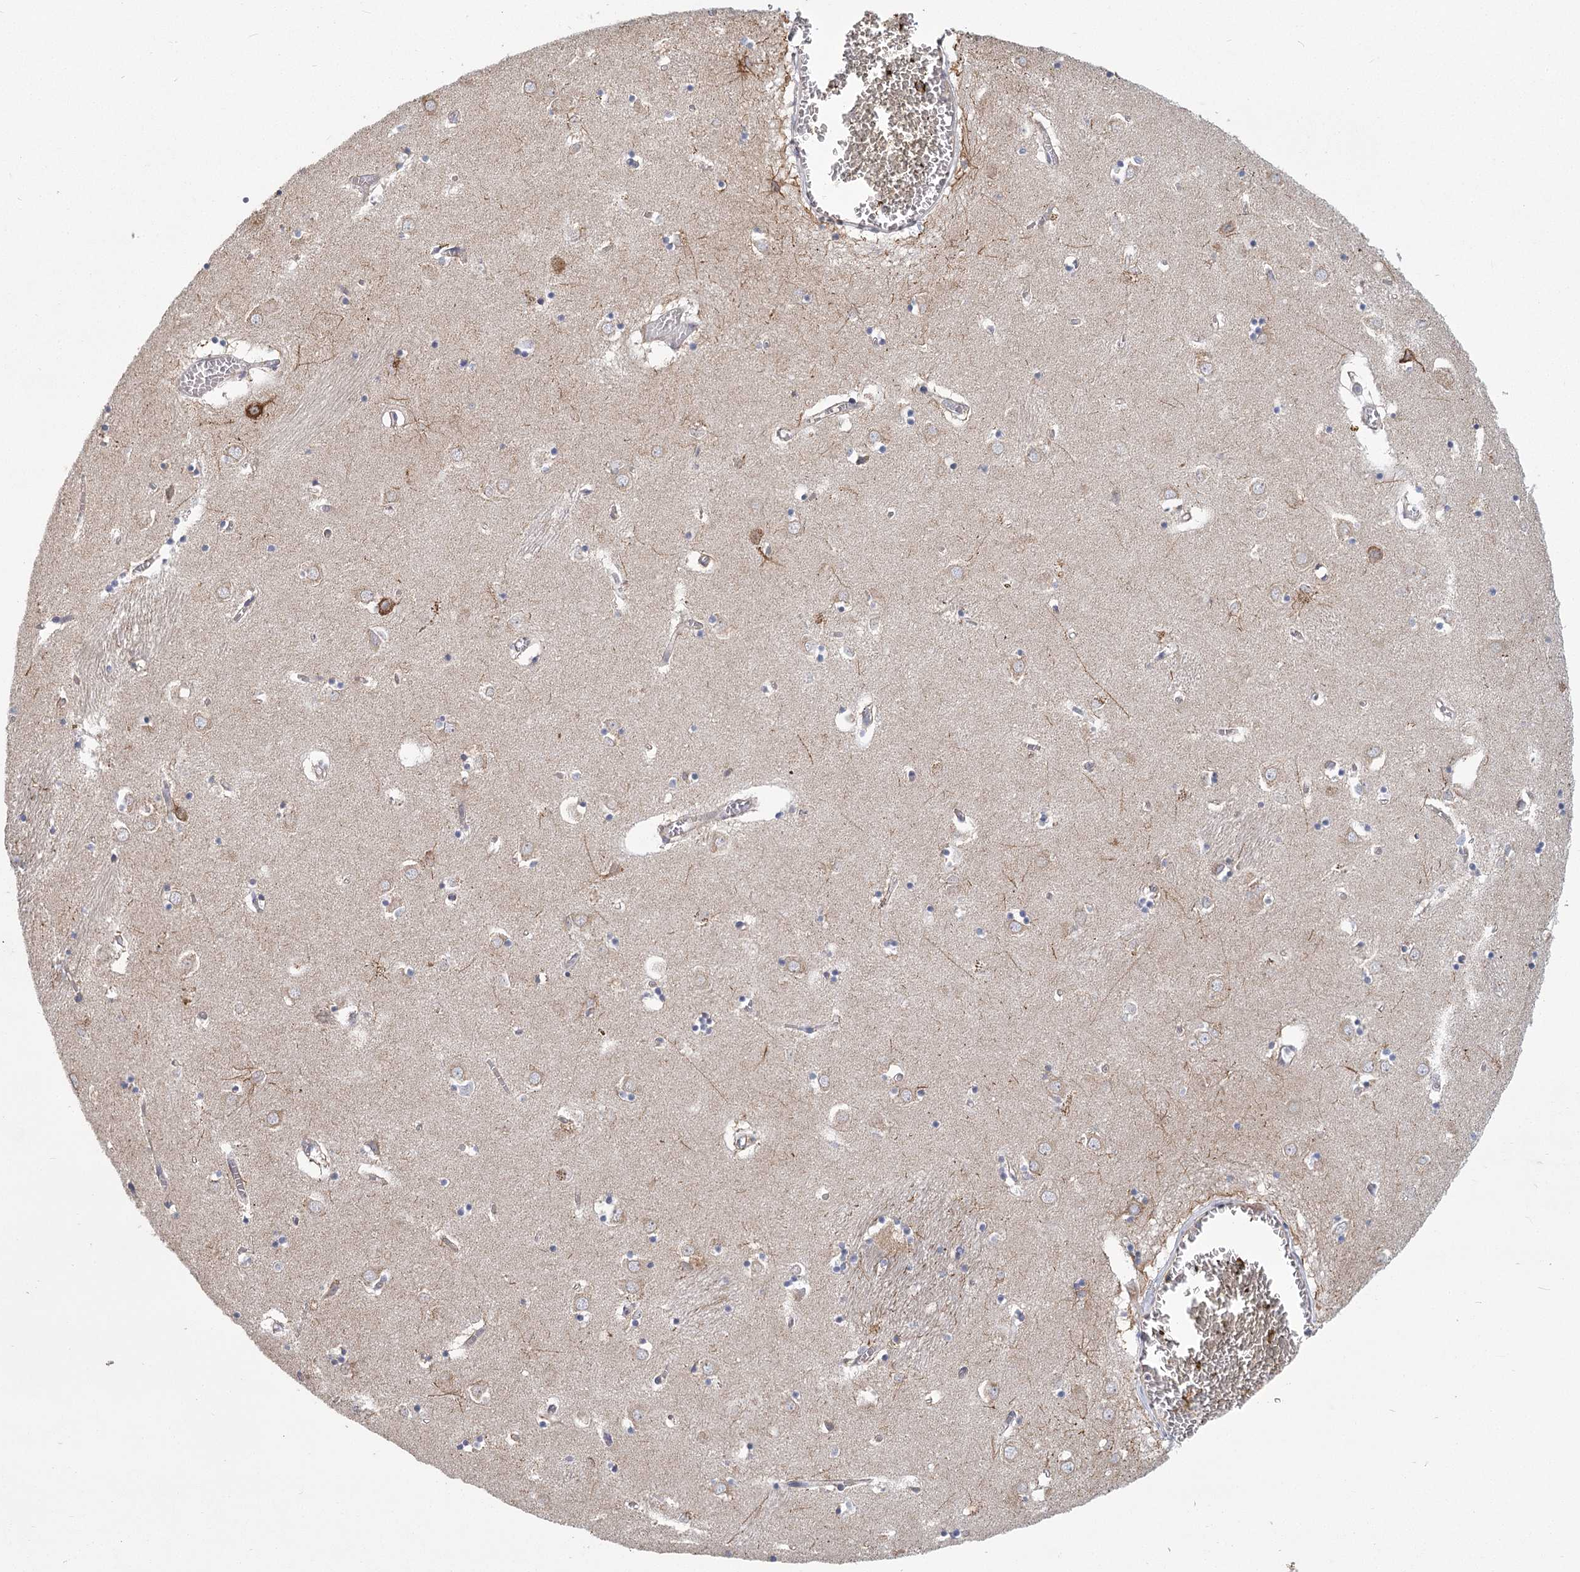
{"staining": {"intensity": "negative", "quantity": "none", "location": "none"}, "tissue": "caudate", "cell_type": "Glial cells", "image_type": "normal", "snomed": [{"axis": "morphology", "description": "Normal tissue, NOS"}, {"axis": "topography", "description": "Lateral ventricle wall"}], "caption": "DAB (3,3'-diaminobenzidine) immunohistochemical staining of unremarkable human caudate reveals no significant positivity in glial cells.", "gene": "CNTLN", "patient": {"sex": "male", "age": 70}}